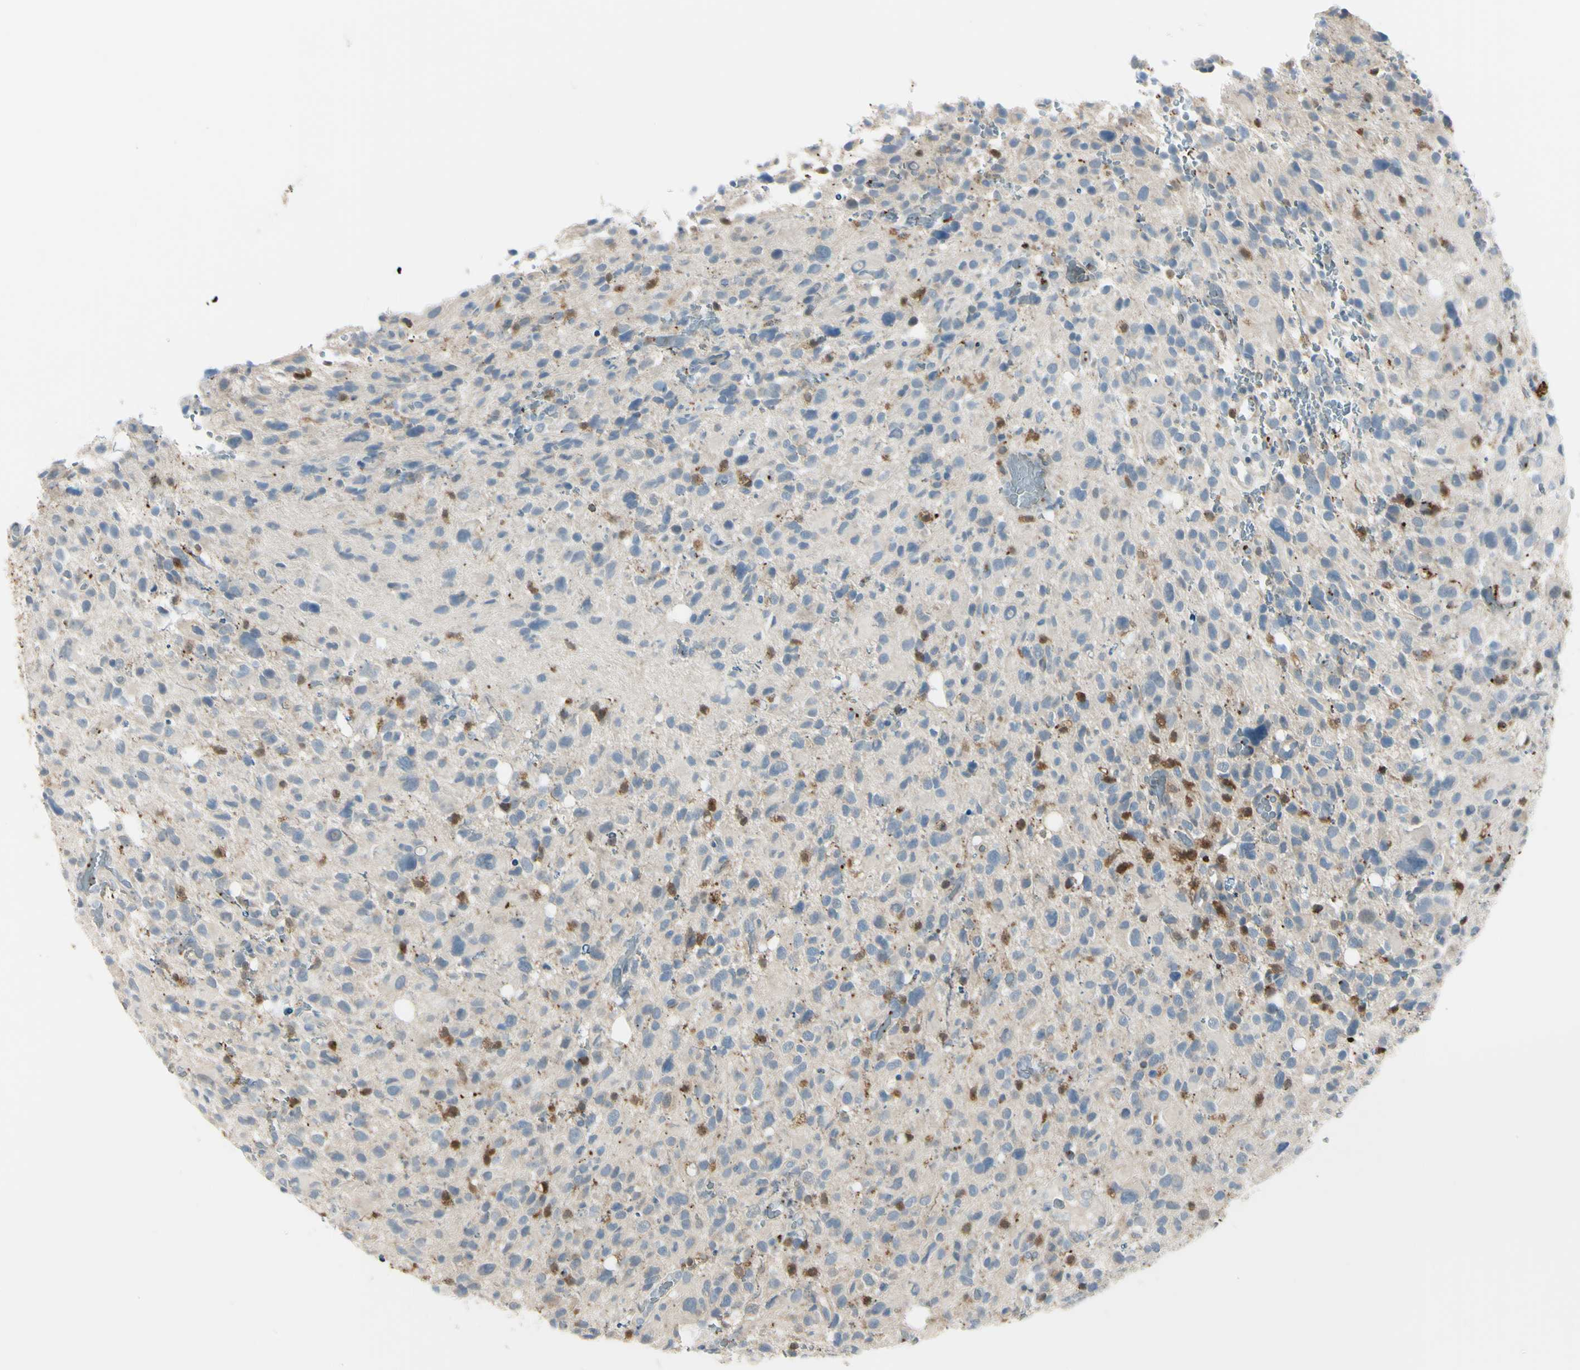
{"staining": {"intensity": "weak", "quantity": ">75%", "location": "cytoplasmic/membranous"}, "tissue": "glioma", "cell_type": "Tumor cells", "image_type": "cancer", "snomed": [{"axis": "morphology", "description": "Glioma, malignant, High grade"}, {"axis": "topography", "description": "Brain"}], "caption": "Approximately >75% of tumor cells in human malignant glioma (high-grade) display weak cytoplasmic/membranous protein positivity as visualized by brown immunohistochemical staining.", "gene": "CYRIB", "patient": {"sex": "male", "age": 48}}